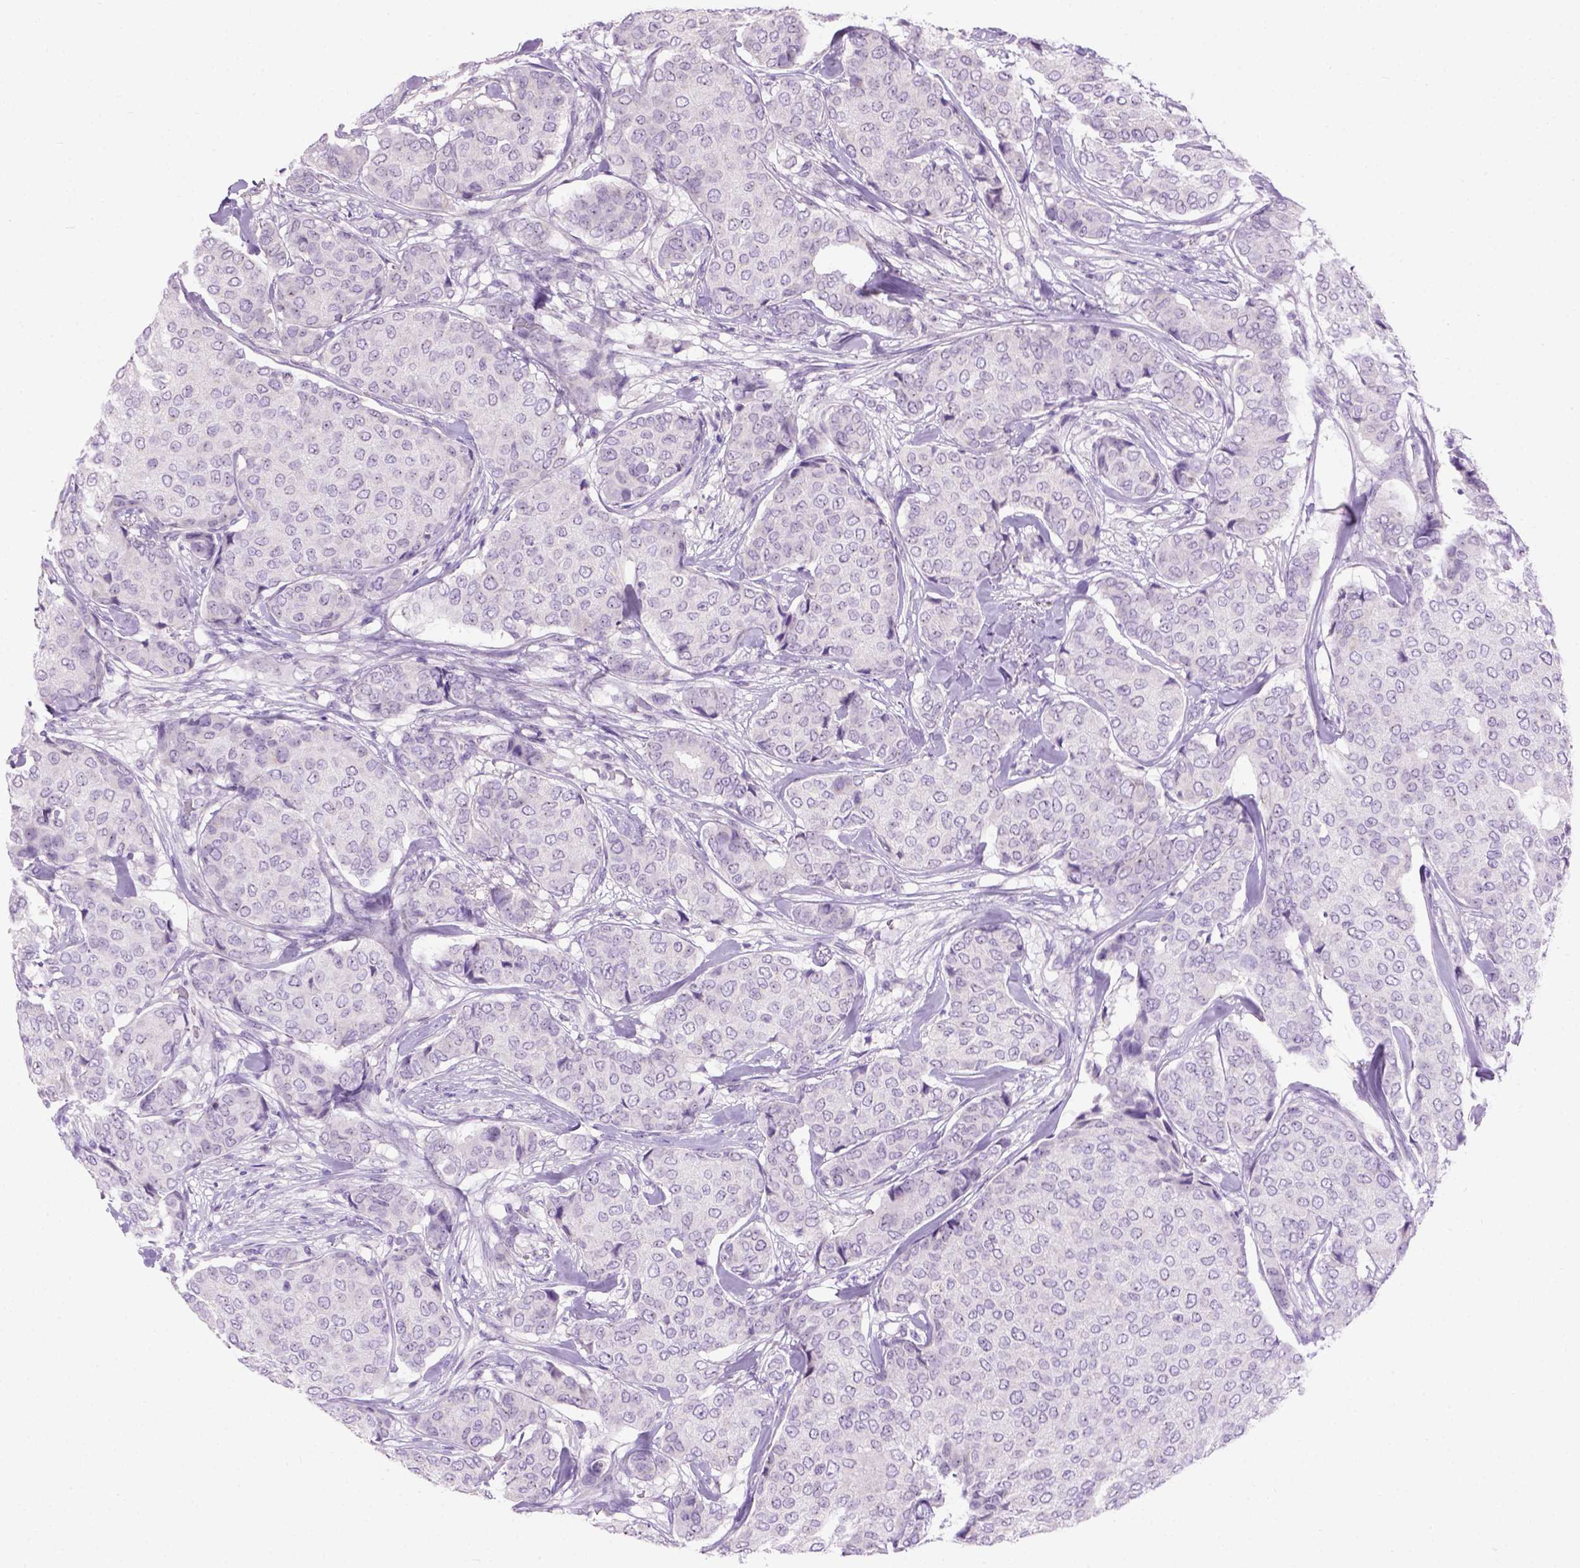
{"staining": {"intensity": "negative", "quantity": "none", "location": "none"}, "tissue": "breast cancer", "cell_type": "Tumor cells", "image_type": "cancer", "snomed": [{"axis": "morphology", "description": "Duct carcinoma"}, {"axis": "topography", "description": "Breast"}], "caption": "Photomicrograph shows no significant protein positivity in tumor cells of breast cancer. (DAB immunohistochemistry (IHC) with hematoxylin counter stain).", "gene": "UTP4", "patient": {"sex": "female", "age": 75}}